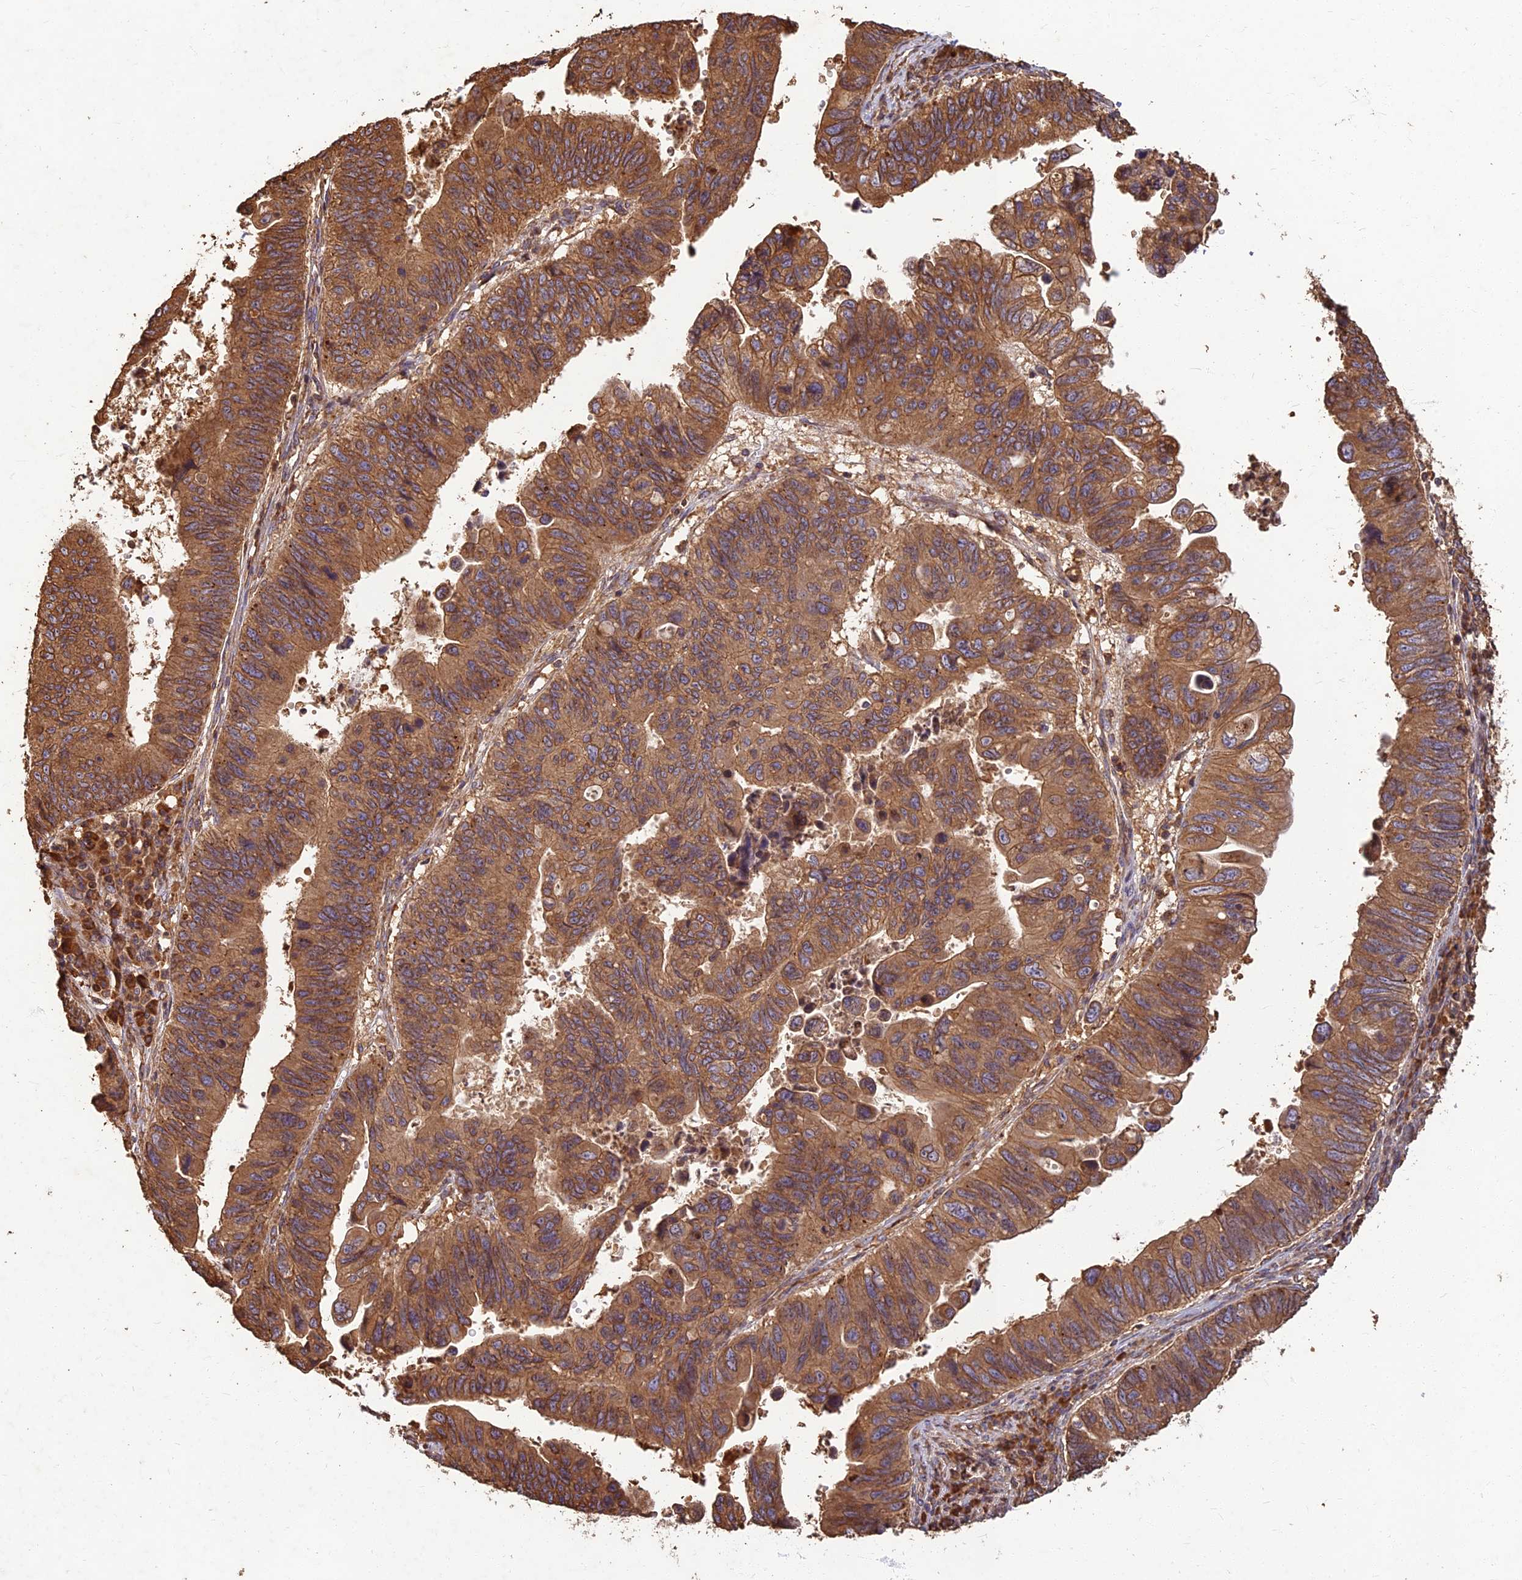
{"staining": {"intensity": "moderate", "quantity": ">75%", "location": "cytoplasmic/membranous"}, "tissue": "stomach cancer", "cell_type": "Tumor cells", "image_type": "cancer", "snomed": [{"axis": "morphology", "description": "Adenocarcinoma, NOS"}, {"axis": "topography", "description": "Stomach"}], "caption": "About >75% of tumor cells in stomach cancer exhibit moderate cytoplasmic/membranous protein positivity as visualized by brown immunohistochemical staining.", "gene": "CORO1C", "patient": {"sex": "male", "age": 59}}